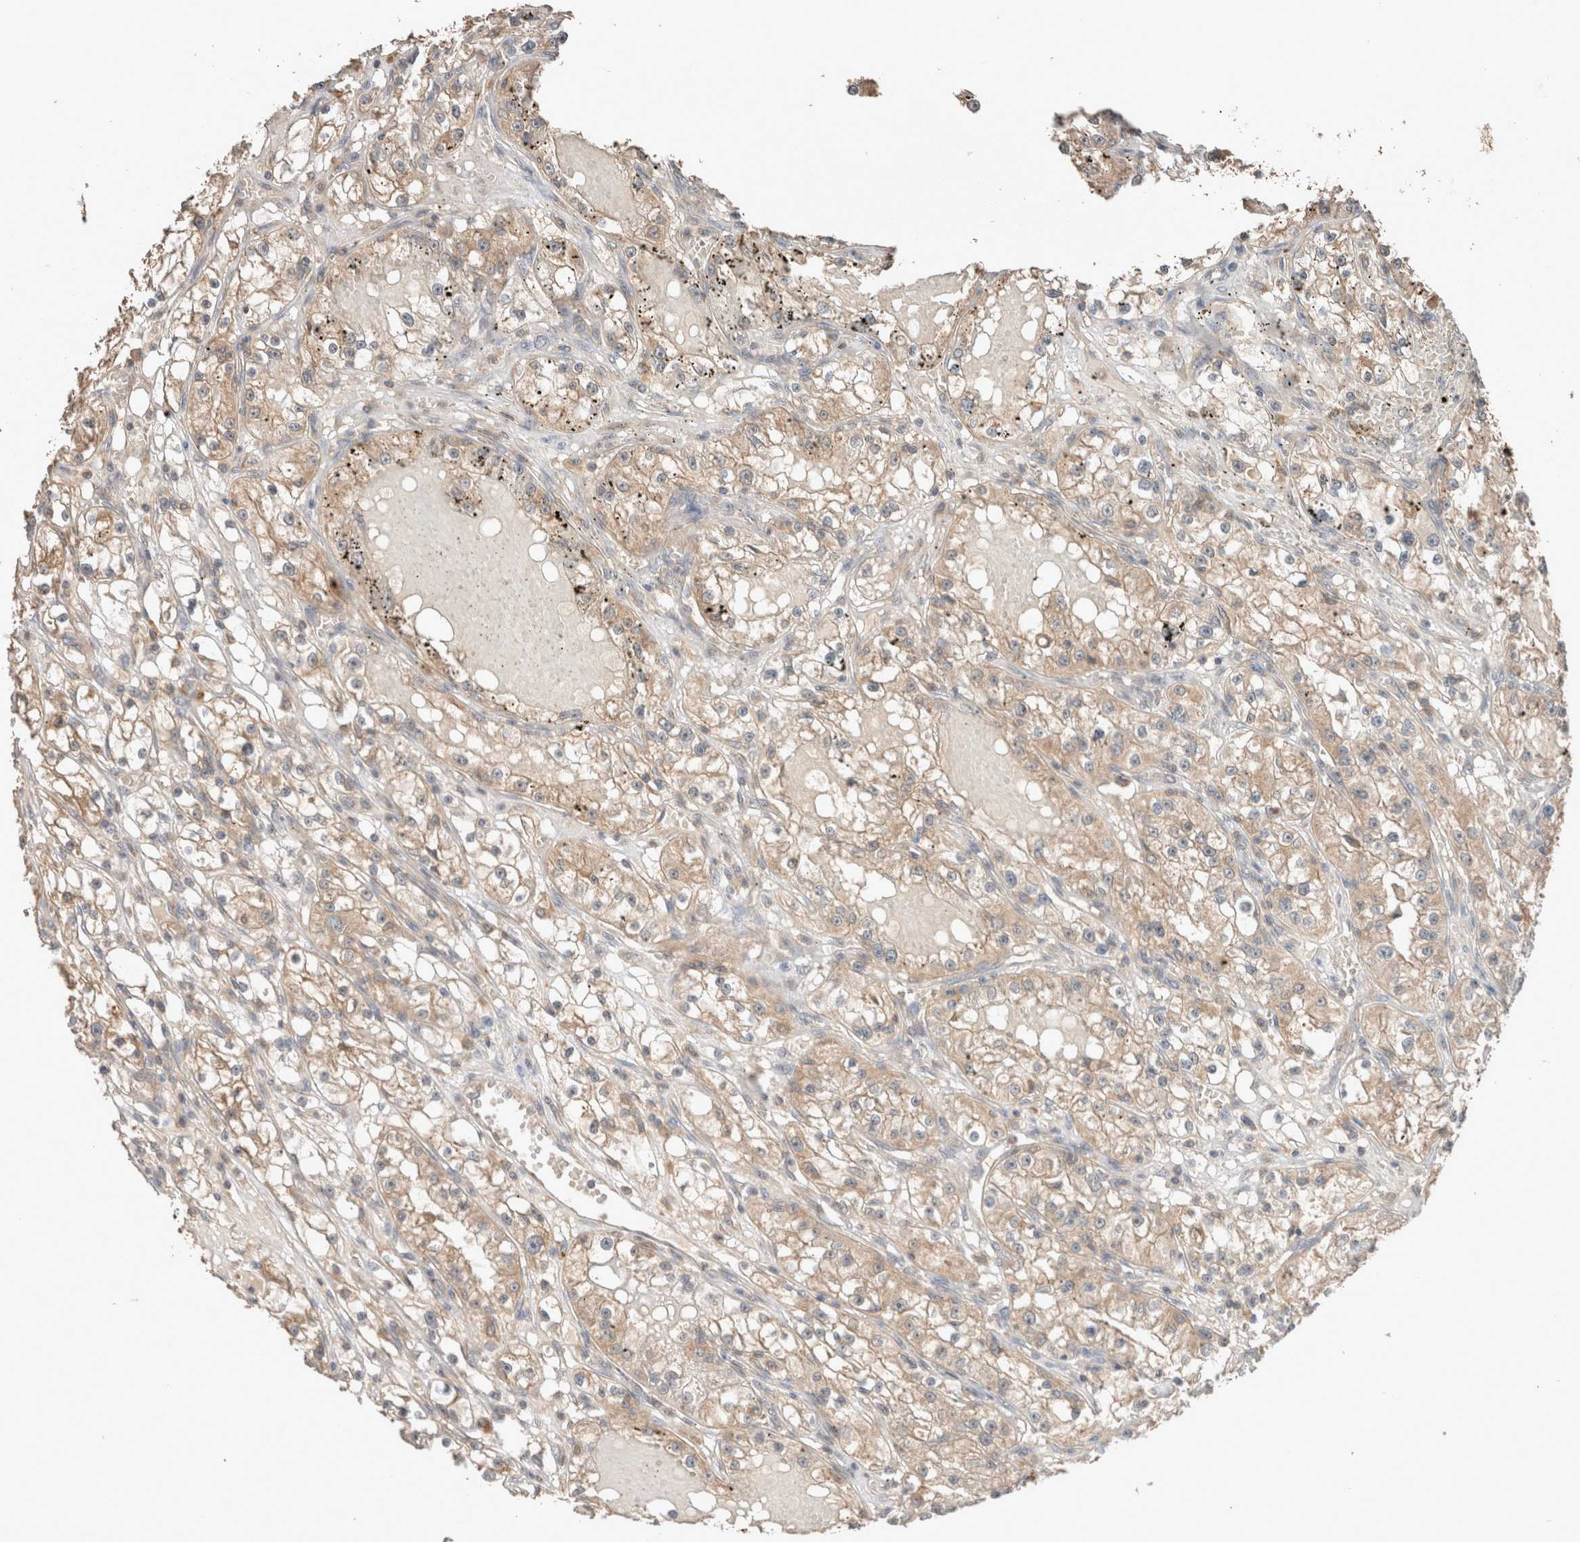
{"staining": {"intensity": "weak", "quantity": "25%-75%", "location": "cytoplasmic/membranous"}, "tissue": "renal cancer", "cell_type": "Tumor cells", "image_type": "cancer", "snomed": [{"axis": "morphology", "description": "Adenocarcinoma, NOS"}, {"axis": "topography", "description": "Kidney"}], "caption": "Adenocarcinoma (renal) stained with DAB immunohistochemistry (IHC) reveals low levels of weak cytoplasmic/membranous staining in about 25%-75% of tumor cells. (DAB = brown stain, brightfield microscopy at high magnification).", "gene": "ERAP2", "patient": {"sex": "male", "age": 56}}